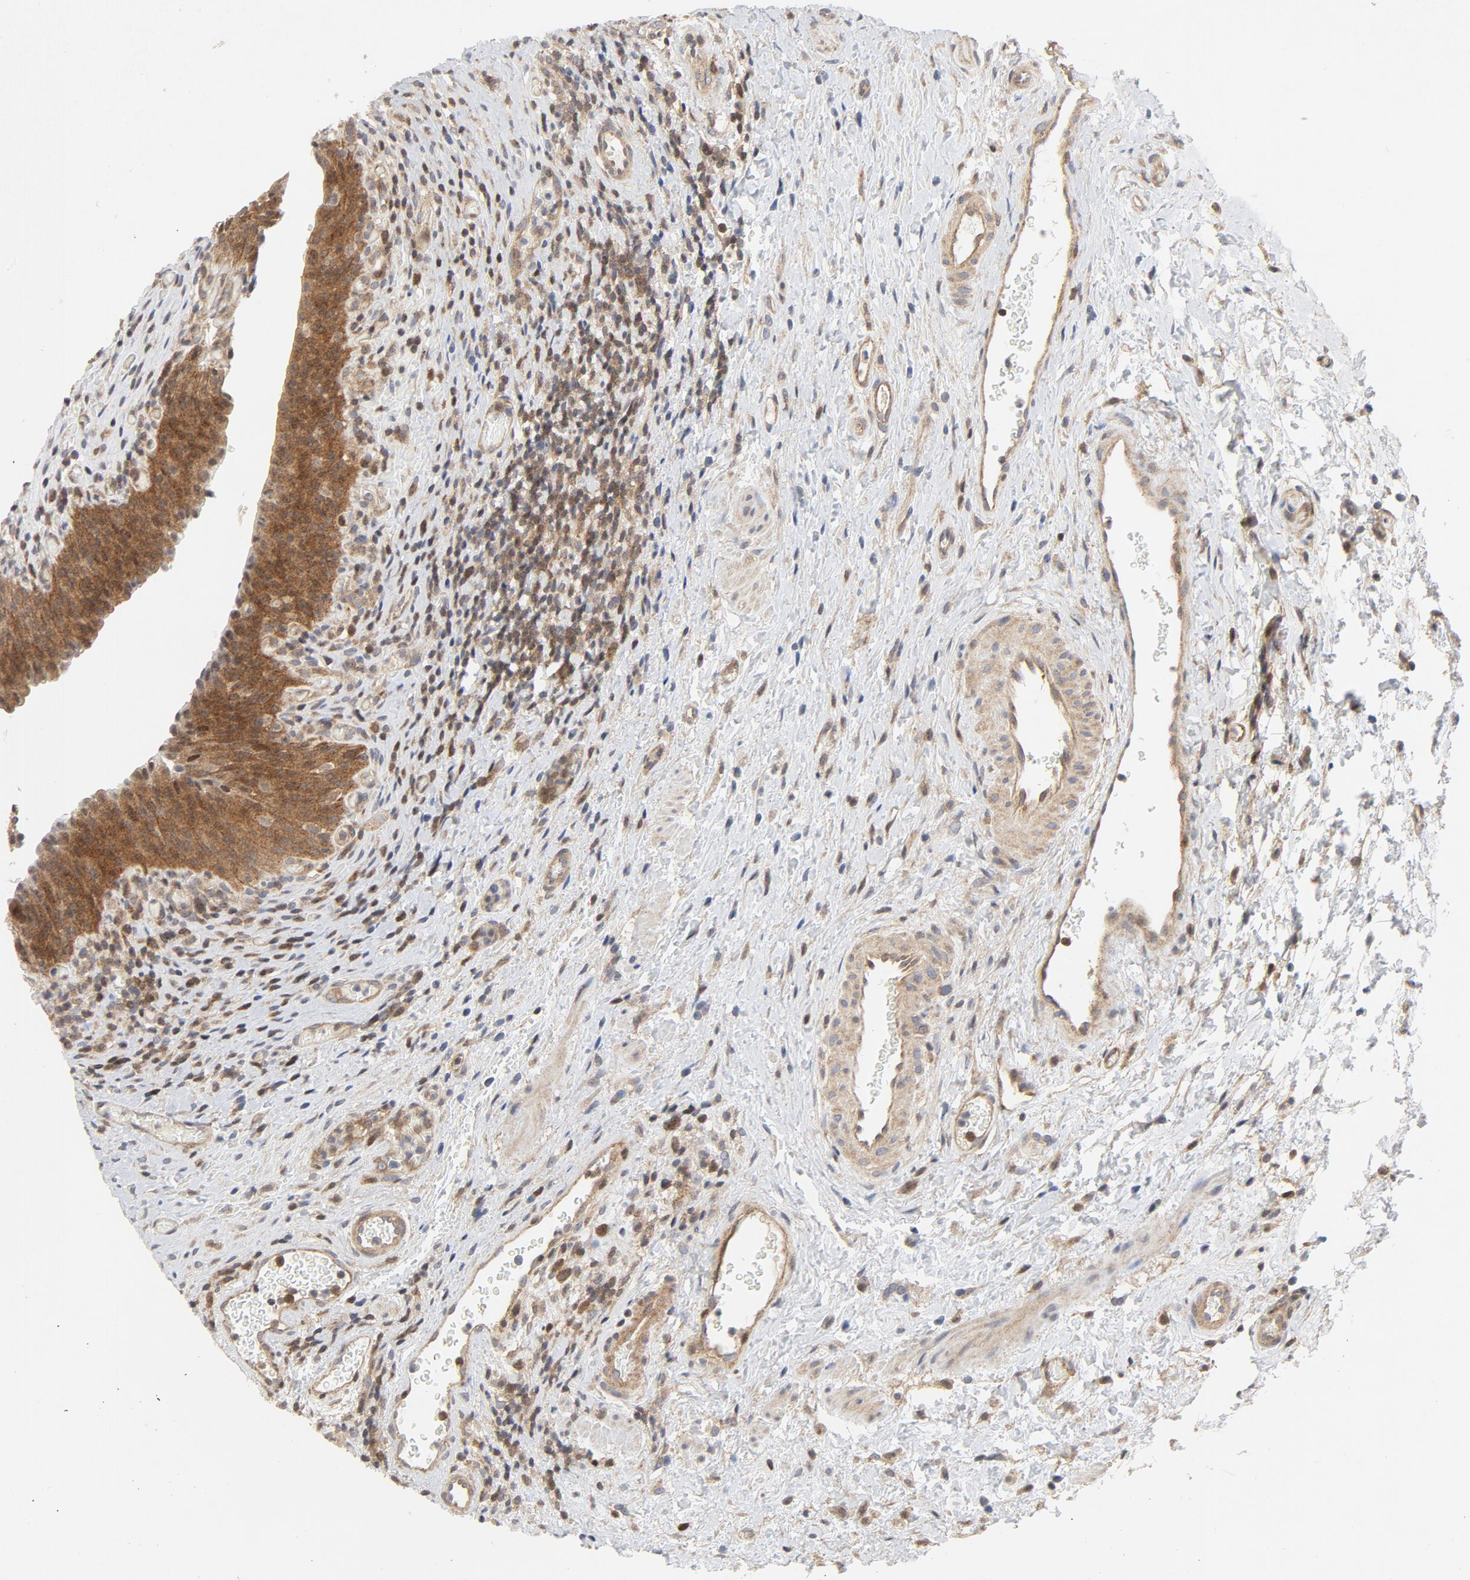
{"staining": {"intensity": "strong", "quantity": ">75%", "location": "cytoplasmic/membranous,nuclear"}, "tissue": "urinary bladder", "cell_type": "Urothelial cells", "image_type": "normal", "snomed": [{"axis": "morphology", "description": "Normal tissue, NOS"}, {"axis": "morphology", "description": "Urothelial carcinoma, High grade"}, {"axis": "topography", "description": "Urinary bladder"}], "caption": "A brown stain labels strong cytoplasmic/membranous,nuclear positivity of a protein in urothelial cells of benign urinary bladder. (Brightfield microscopy of DAB IHC at high magnification).", "gene": "MAP2K7", "patient": {"sex": "male", "age": 51}}